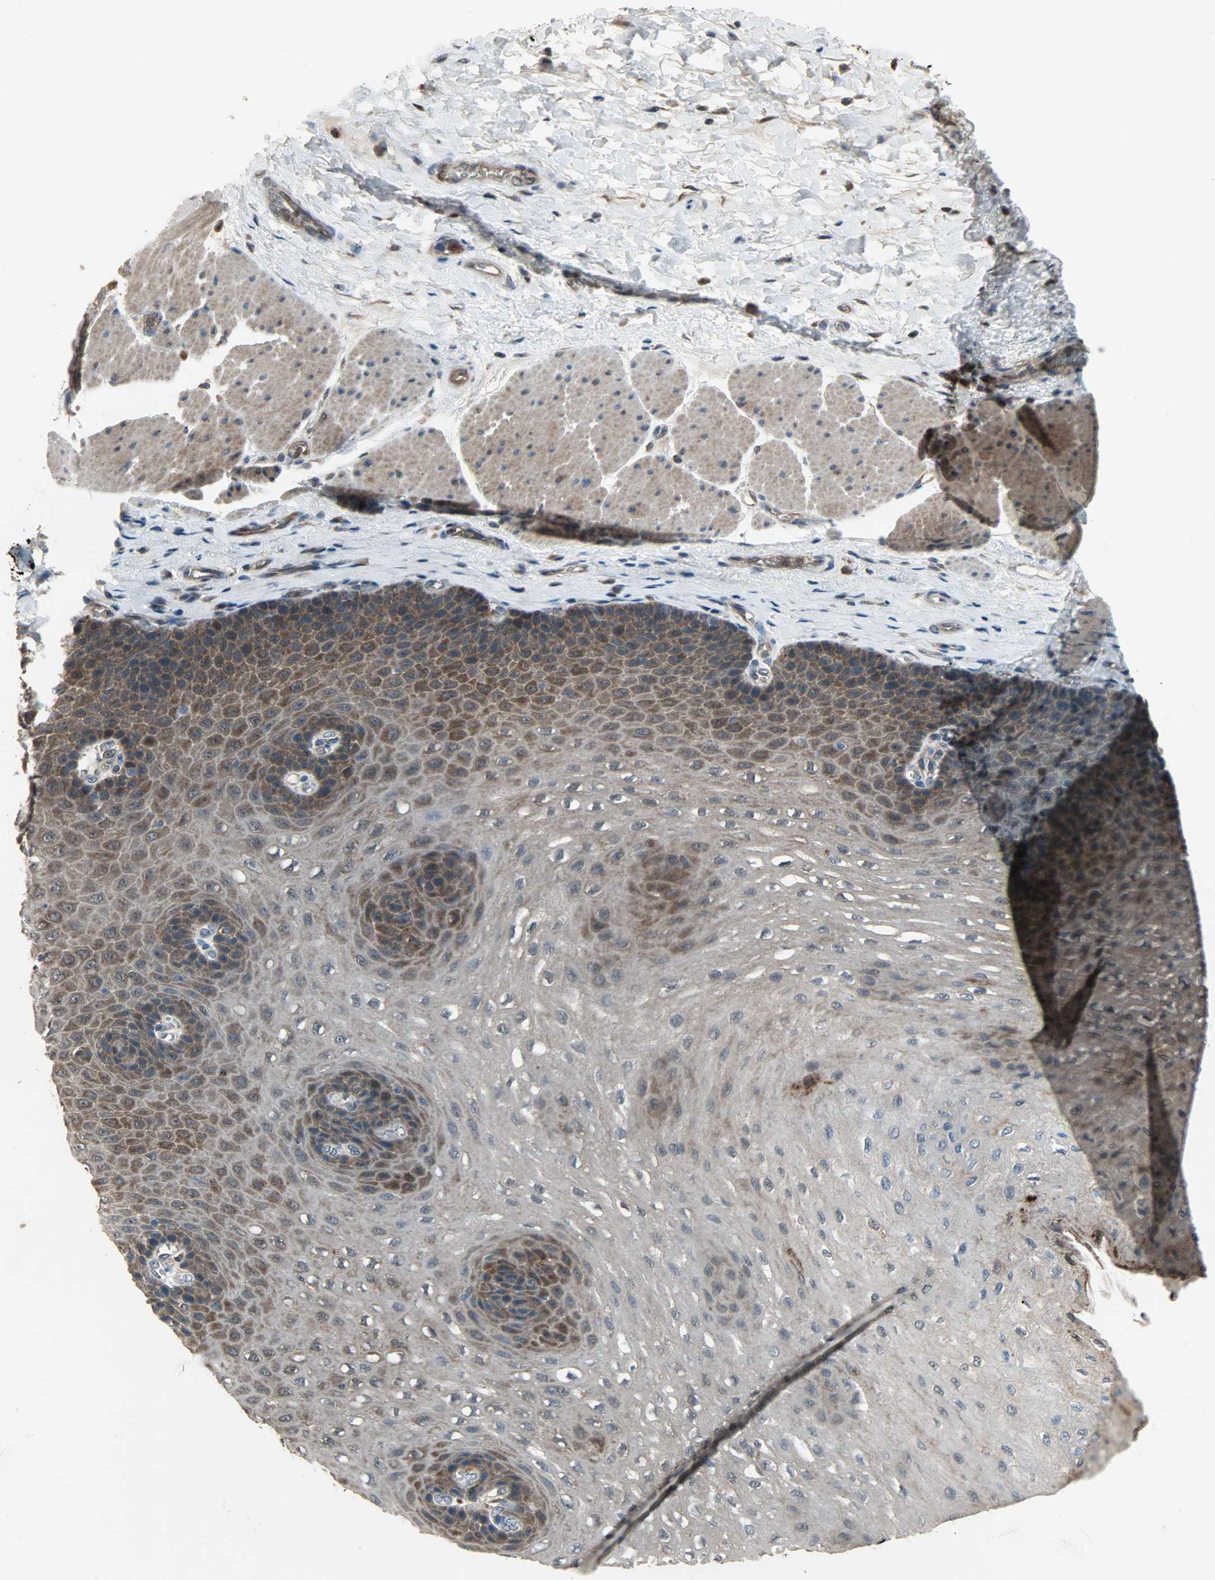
{"staining": {"intensity": "strong", "quantity": ">75%", "location": "cytoplasmic/membranous"}, "tissue": "esophagus", "cell_type": "Squamous epithelial cells", "image_type": "normal", "snomed": [{"axis": "morphology", "description": "Normal tissue, NOS"}, {"axis": "topography", "description": "Esophagus"}], "caption": "An image showing strong cytoplasmic/membranous staining in approximately >75% of squamous epithelial cells in unremarkable esophagus, as visualized by brown immunohistochemical staining.", "gene": "AMT", "patient": {"sex": "female", "age": 72}}